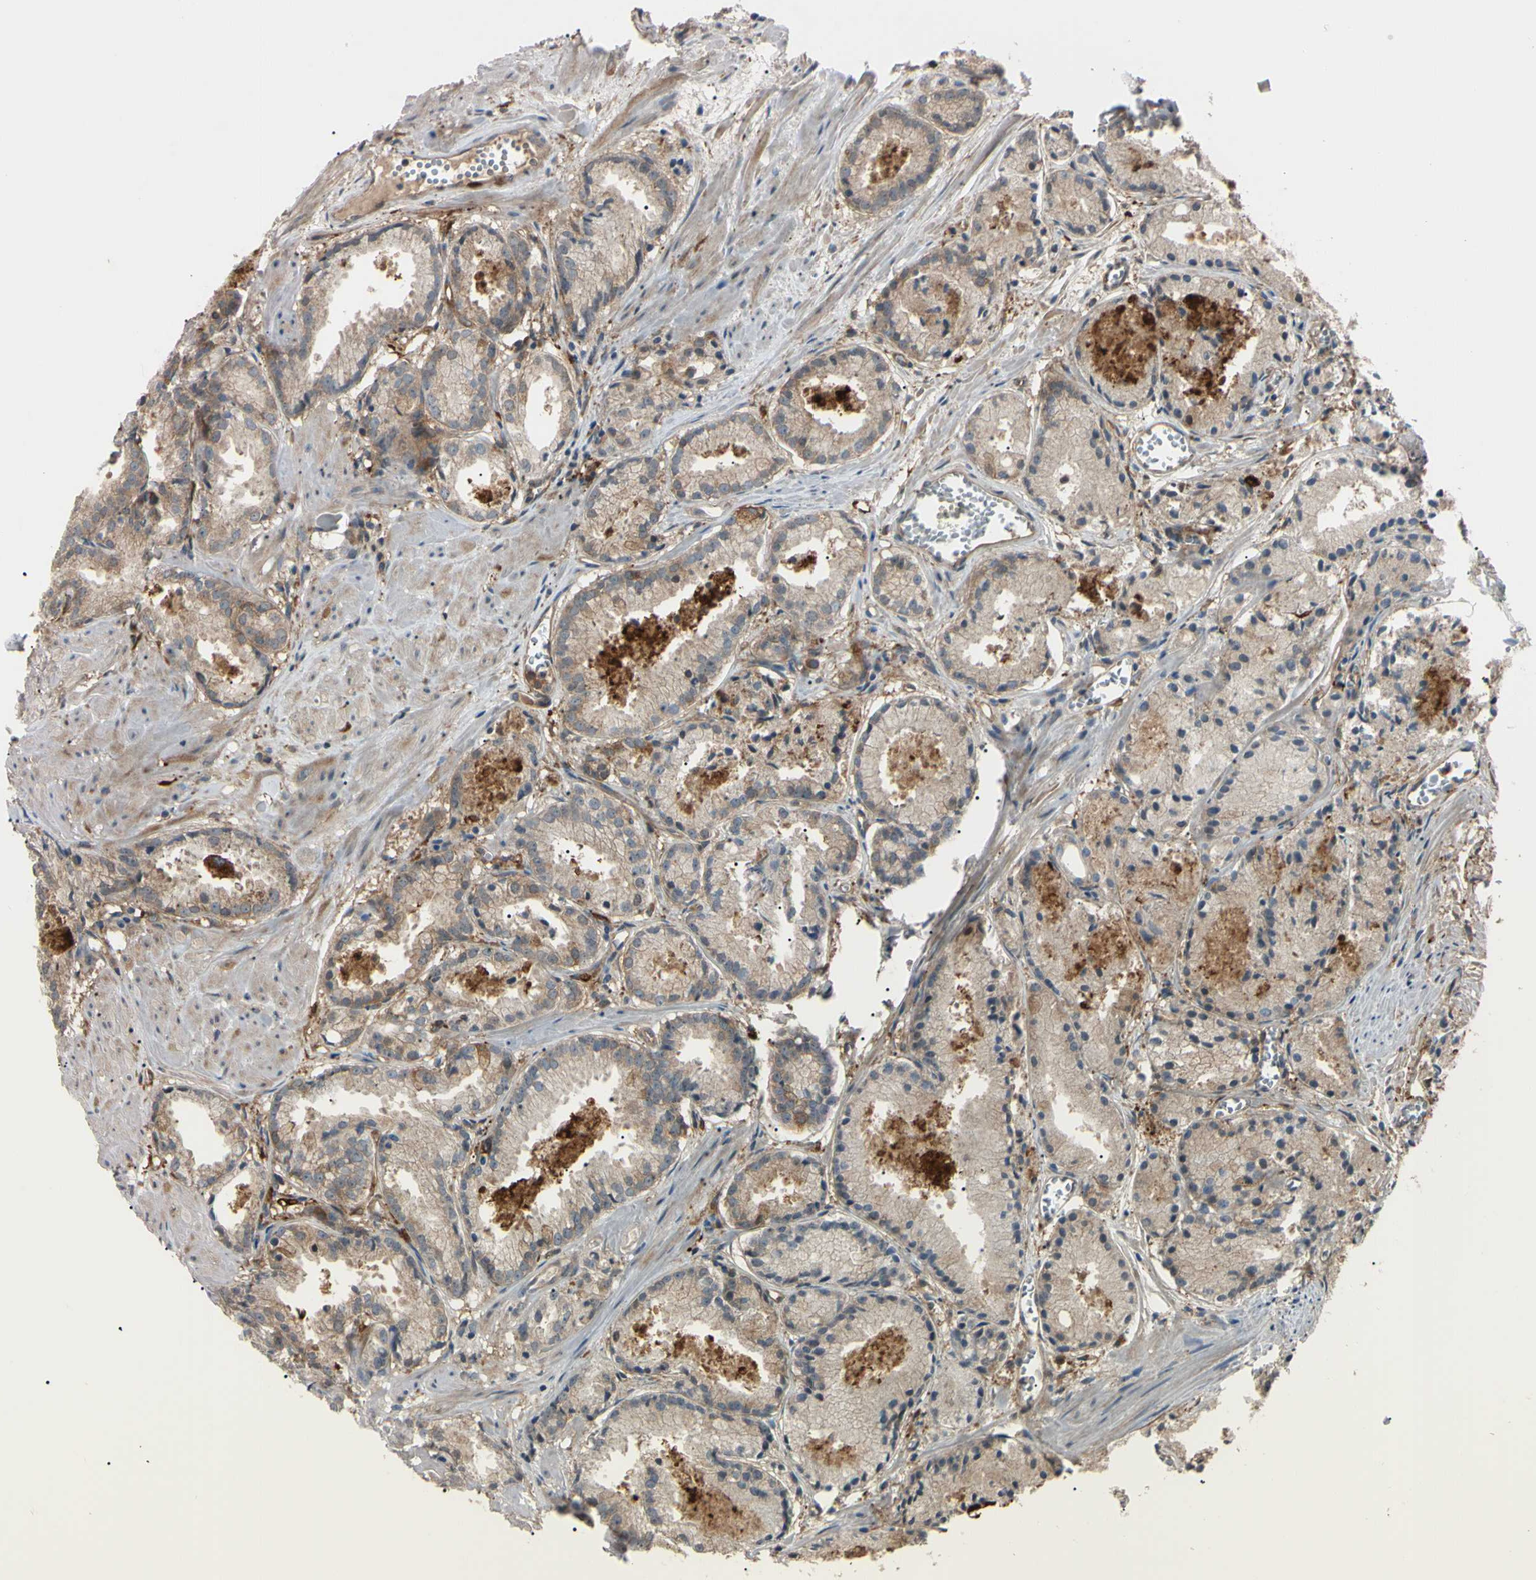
{"staining": {"intensity": "weak", "quantity": ">75%", "location": "cytoplasmic/membranous"}, "tissue": "prostate cancer", "cell_type": "Tumor cells", "image_type": "cancer", "snomed": [{"axis": "morphology", "description": "Adenocarcinoma, Low grade"}, {"axis": "topography", "description": "Prostate"}], "caption": "This image shows immunohistochemistry staining of human prostate low-grade adenocarcinoma, with low weak cytoplasmic/membranous positivity in approximately >75% of tumor cells.", "gene": "PTPN12", "patient": {"sex": "male", "age": 72}}